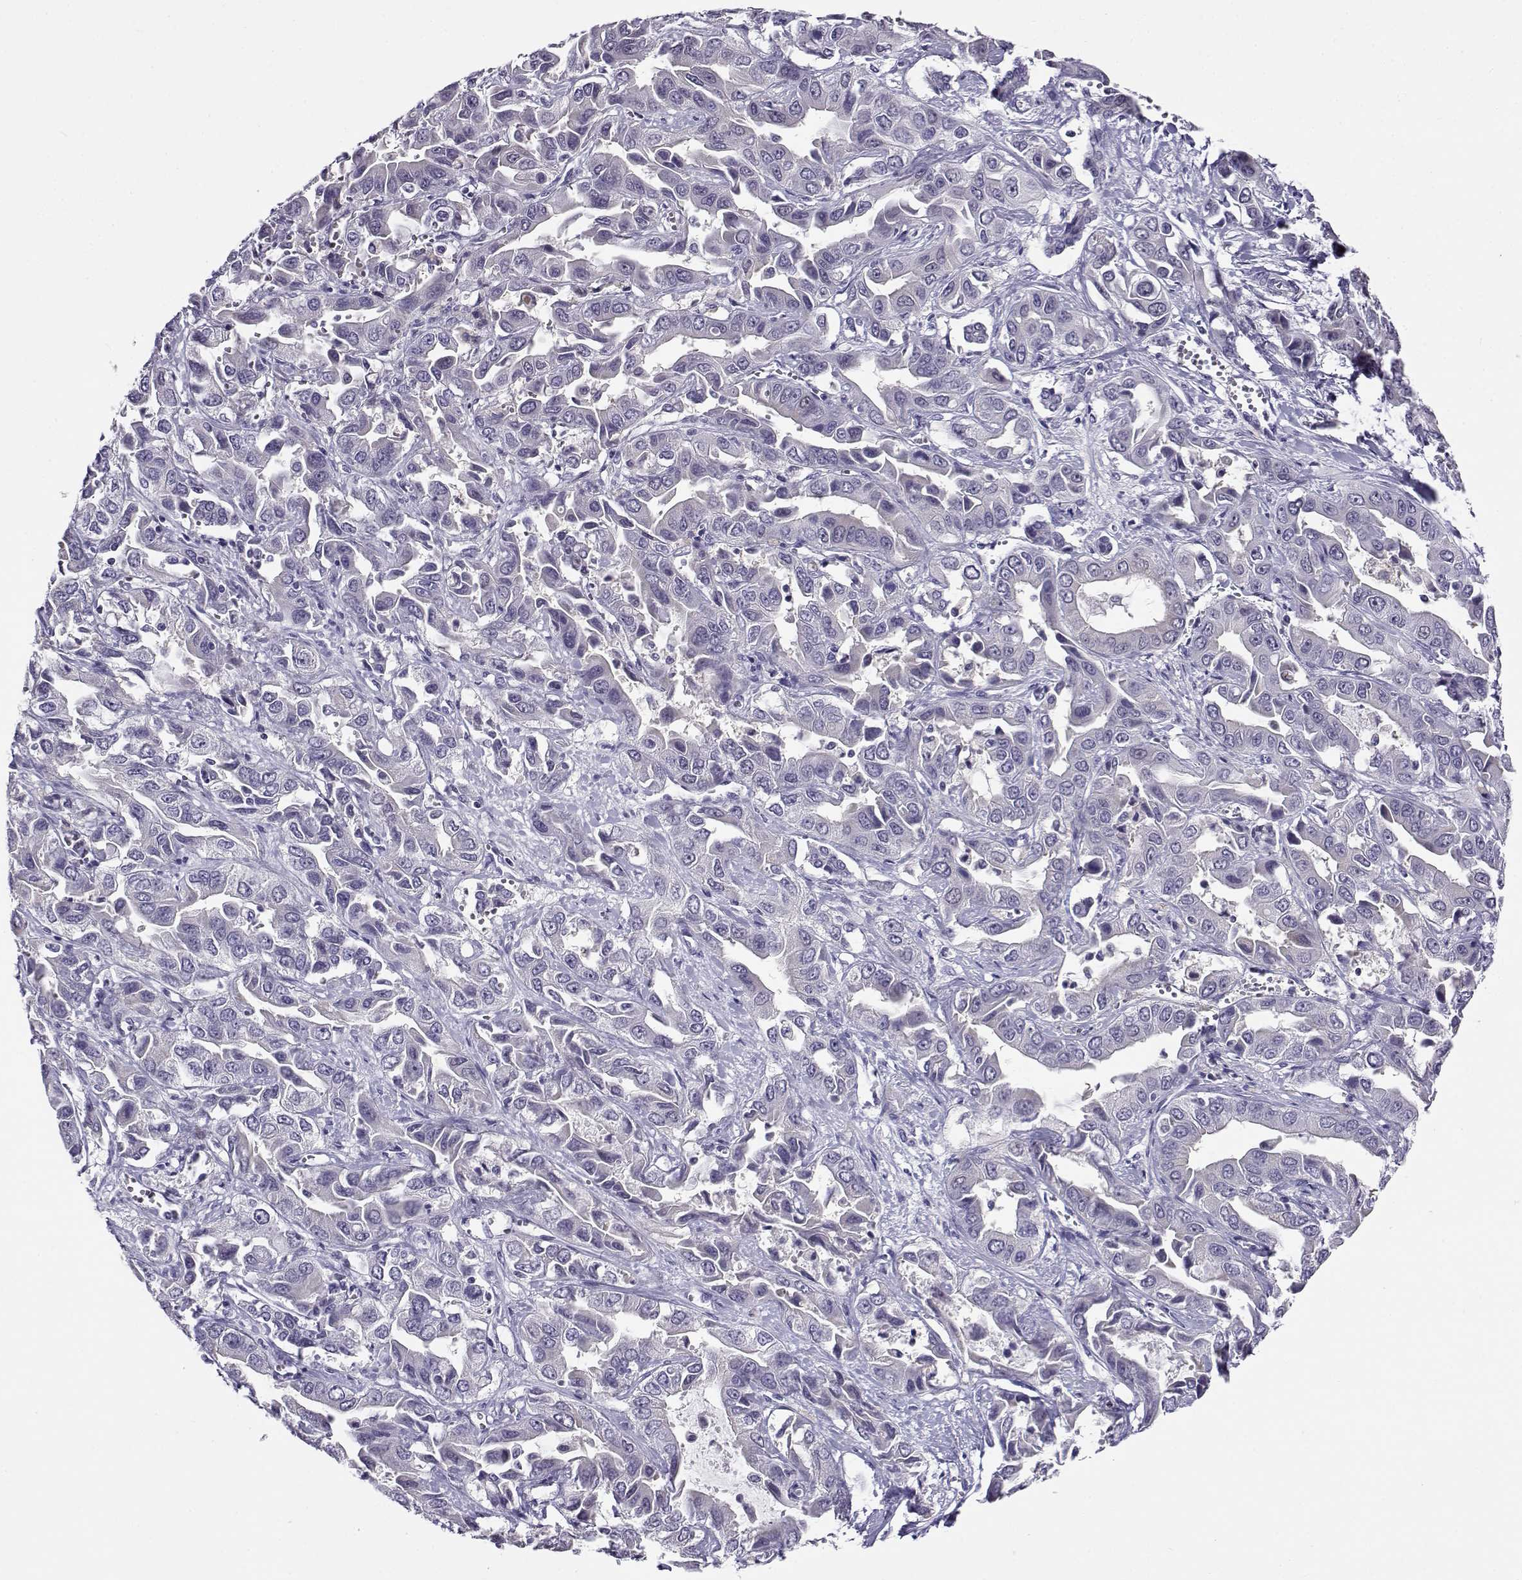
{"staining": {"intensity": "negative", "quantity": "none", "location": "none"}, "tissue": "liver cancer", "cell_type": "Tumor cells", "image_type": "cancer", "snomed": [{"axis": "morphology", "description": "Cholangiocarcinoma"}, {"axis": "topography", "description": "Liver"}], "caption": "Immunohistochemistry image of neoplastic tissue: cholangiocarcinoma (liver) stained with DAB exhibits no significant protein staining in tumor cells.", "gene": "FEZF1", "patient": {"sex": "female", "age": 52}}